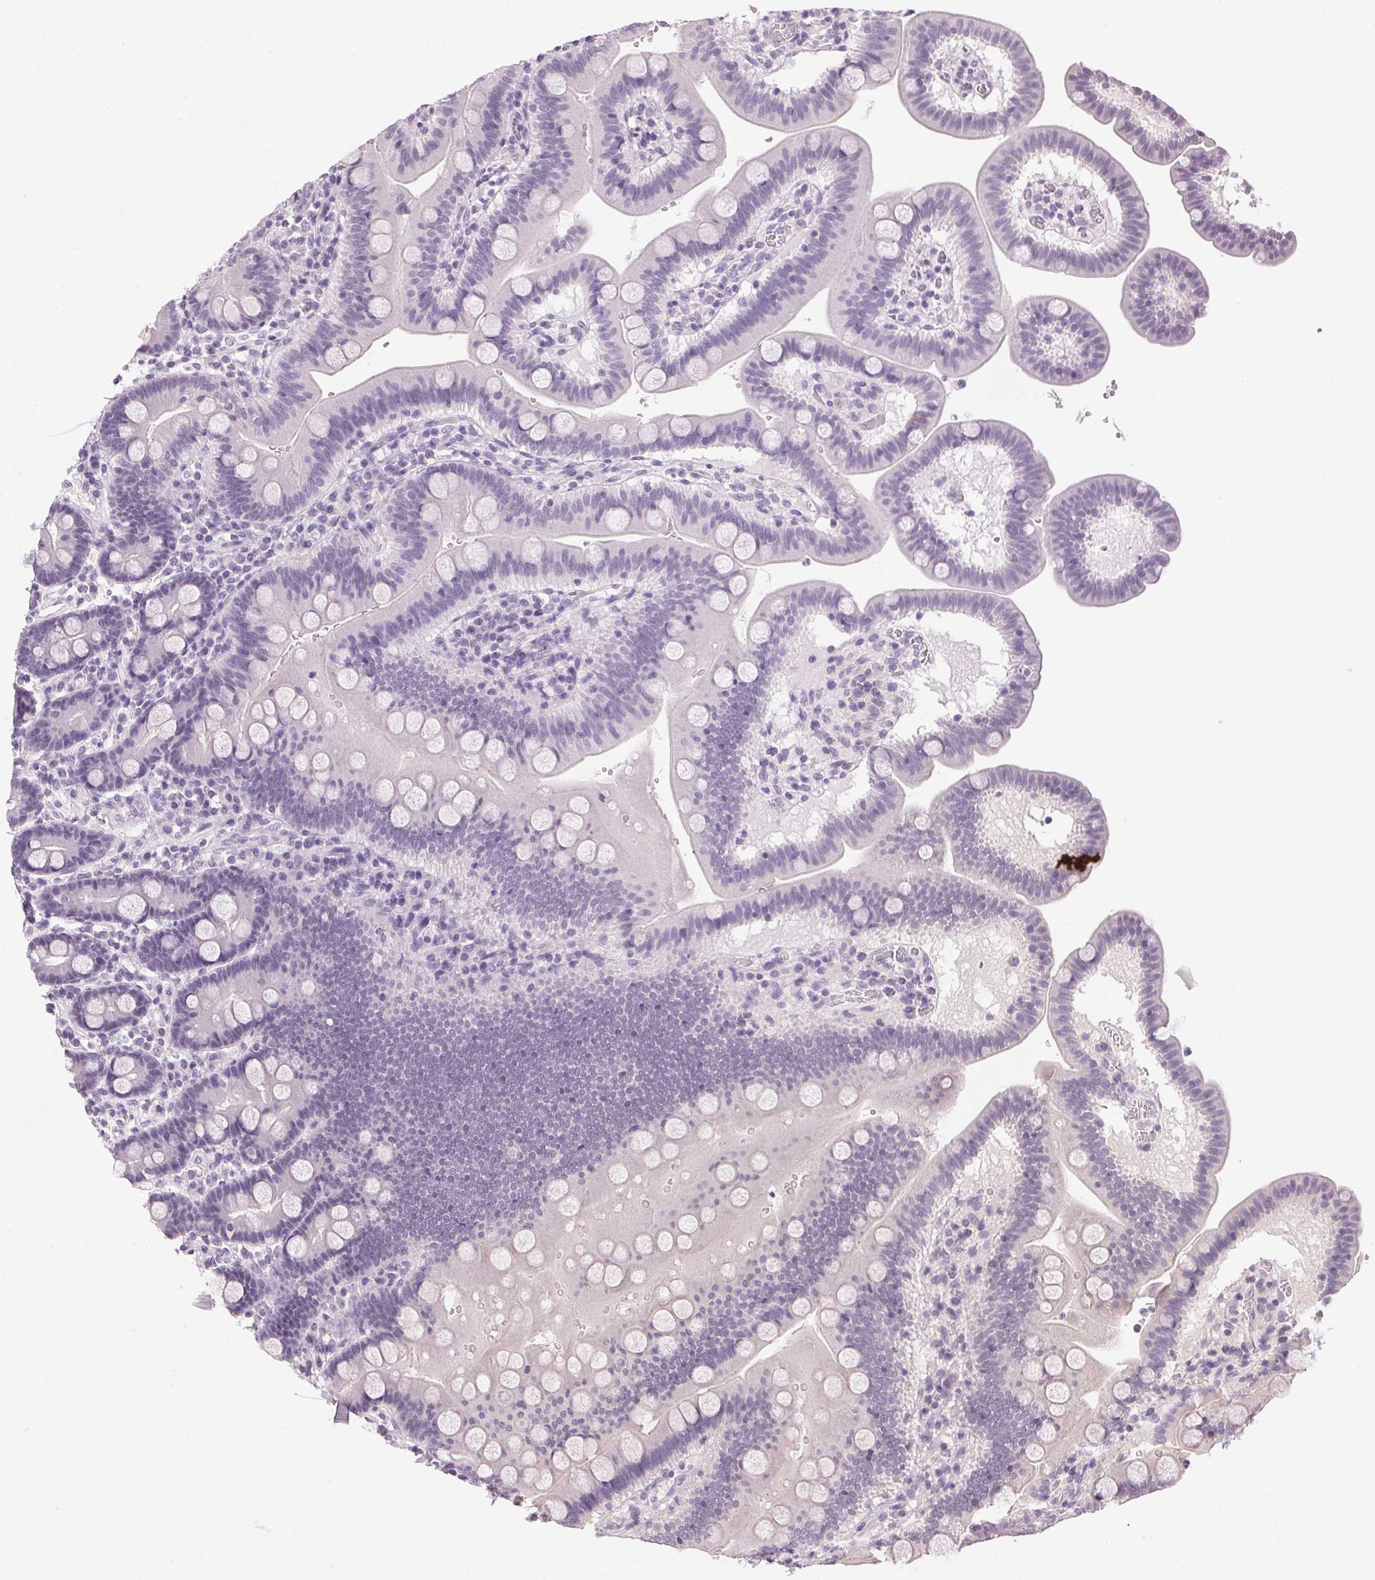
{"staining": {"intensity": "negative", "quantity": "none", "location": "none"}, "tissue": "duodenum", "cell_type": "Glandular cells", "image_type": "normal", "snomed": [{"axis": "morphology", "description": "Normal tissue, NOS"}, {"axis": "topography", "description": "Pancreas"}, {"axis": "topography", "description": "Duodenum"}], "caption": "Glandular cells show no significant expression in benign duodenum. (DAB (3,3'-diaminobenzidine) immunohistochemistry with hematoxylin counter stain).", "gene": "SP7", "patient": {"sex": "male", "age": 59}}